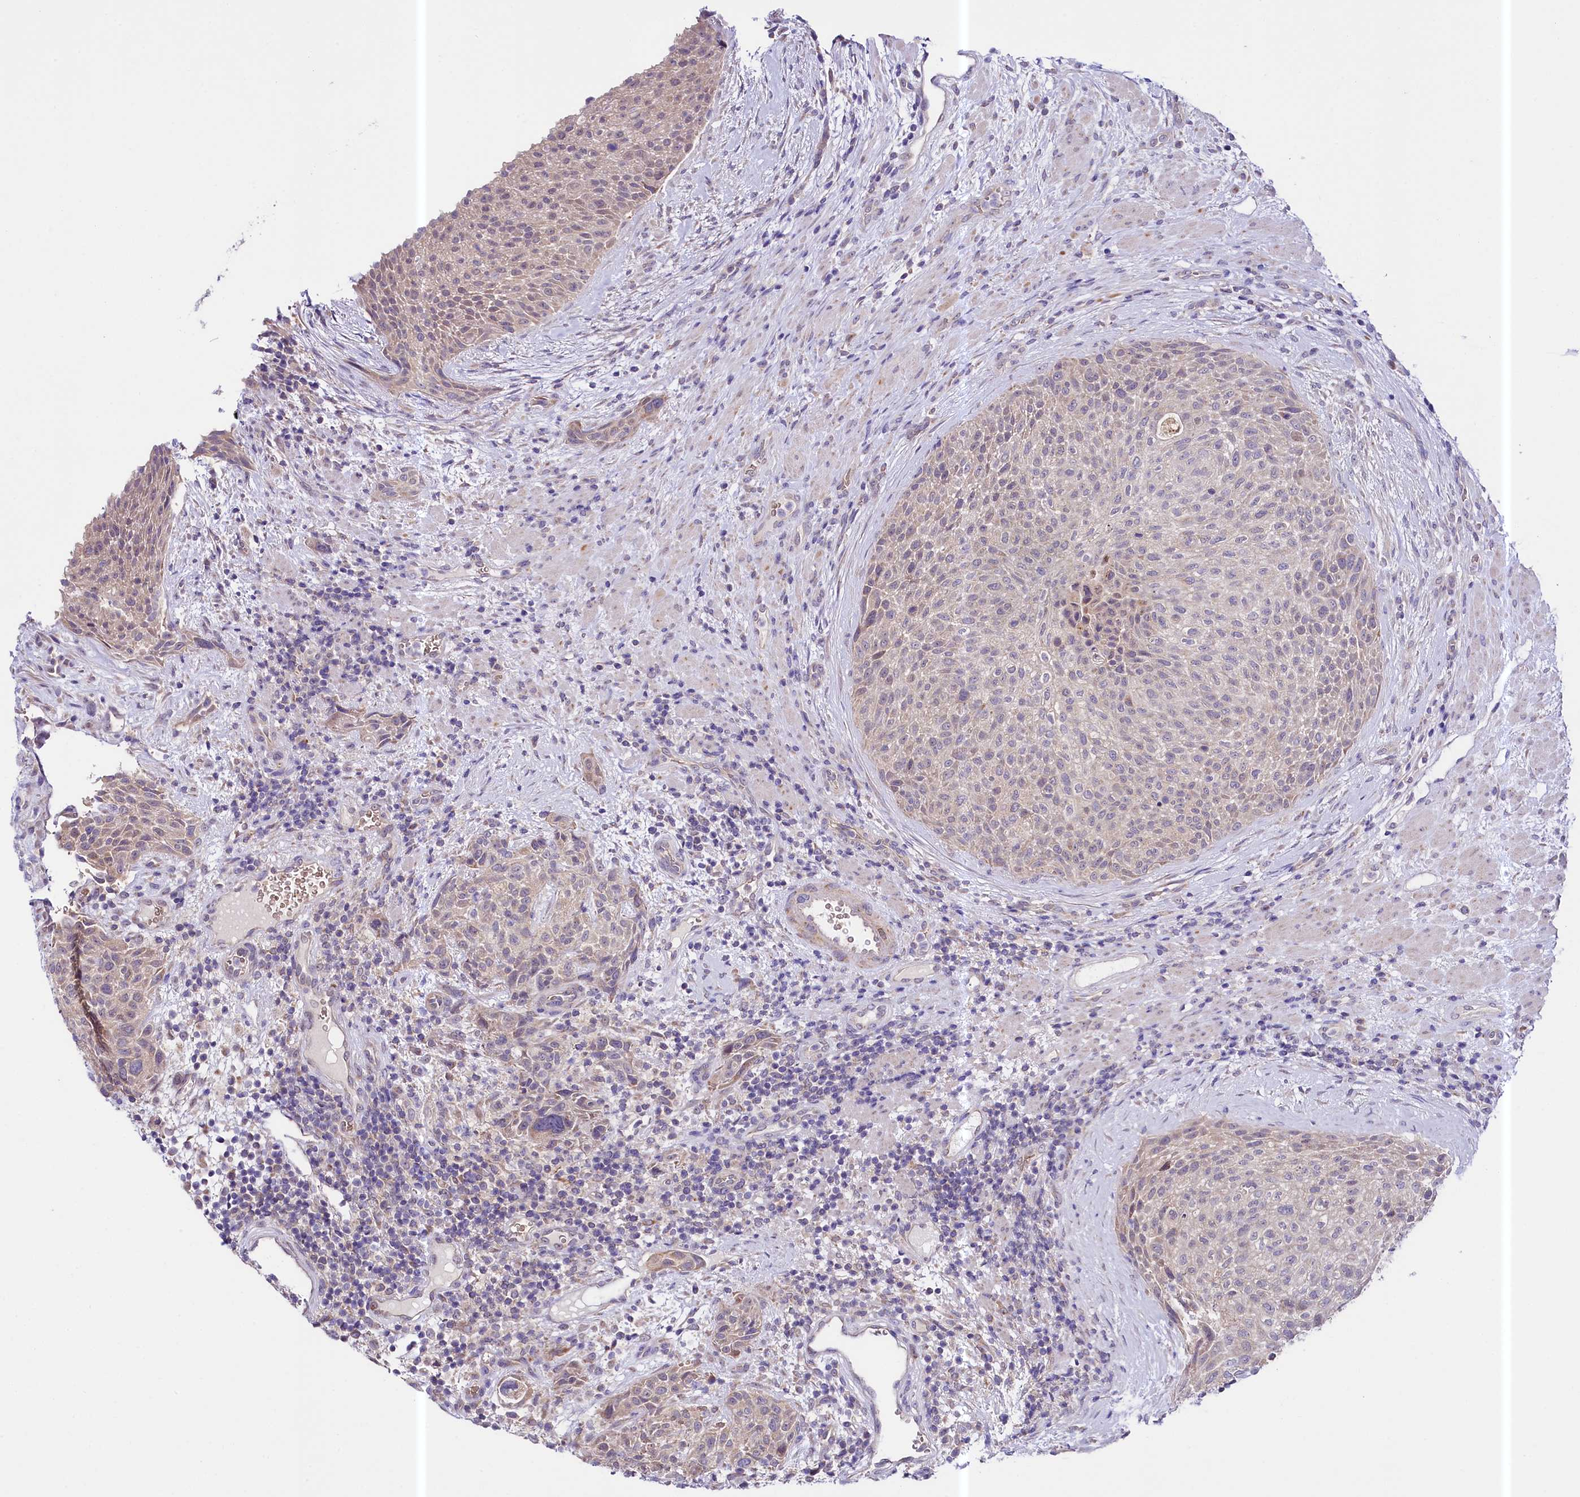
{"staining": {"intensity": "weak", "quantity": "25%-75%", "location": "cytoplasmic/membranous,nuclear"}, "tissue": "urothelial cancer", "cell_type": "Tumor cells", "image_type": "cancer", "snomed": [{"axis": "morphology", "description": "Normal tissue, NOS"}, {"axis": "morphology", "description": "Urothelial carcinoma, NOS"}, {"axis": "topography", "description": "Urinary bladder"}, {"axis": "topography", "description": "Peripheral nerve tissue"}], "caption": "Brown immunohistochemical staining in urothelial cancer demonstrates weak cytoplasmic/membranous and nuclear positivity in about 25%-75% of tumor cells. Immunohistochemistry stains the protein in brown and the nuclei are stained blue.", "gene": "CEP295", "patient": {"sex": "male", "age": 35}}